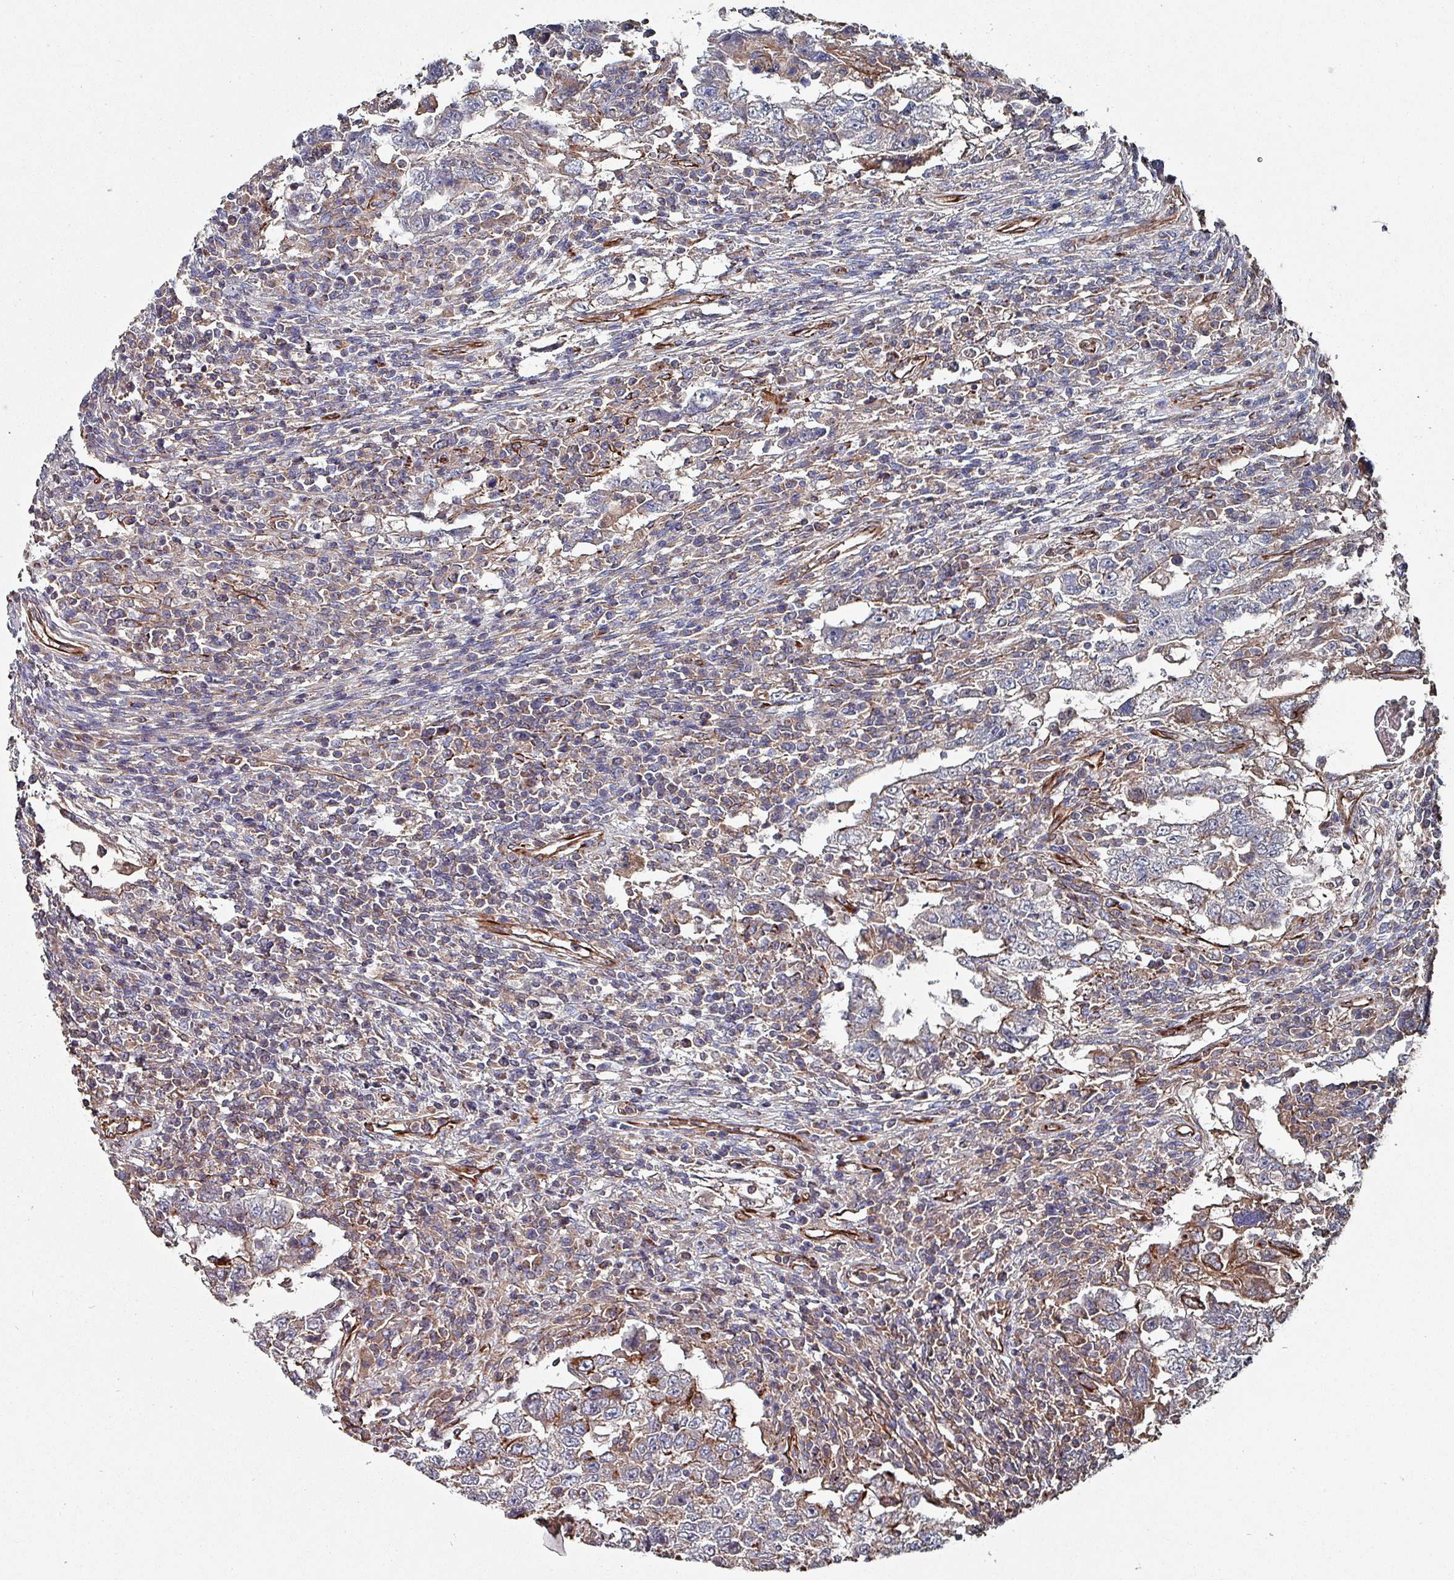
{"staining": {"intensity": "moderate", "quantity": "<25%", "location": "cytoplasmic/membranous"}, "tissue": "testis cancer", "cell_type": "Tumor cells", "image_type": "cancer", "snomed": [{"axis": "morphology", "description": "Carcinoma, Embryonal, NOS"}, {"axis": "topography", "description": "Testis"}], "caption": "Testis cancer tissue displays moderate cytoplasmic/membranous expression in about <25% of tumor cells", "gene": "ANO10", "patient": {"sex": "male", "age": 26}}